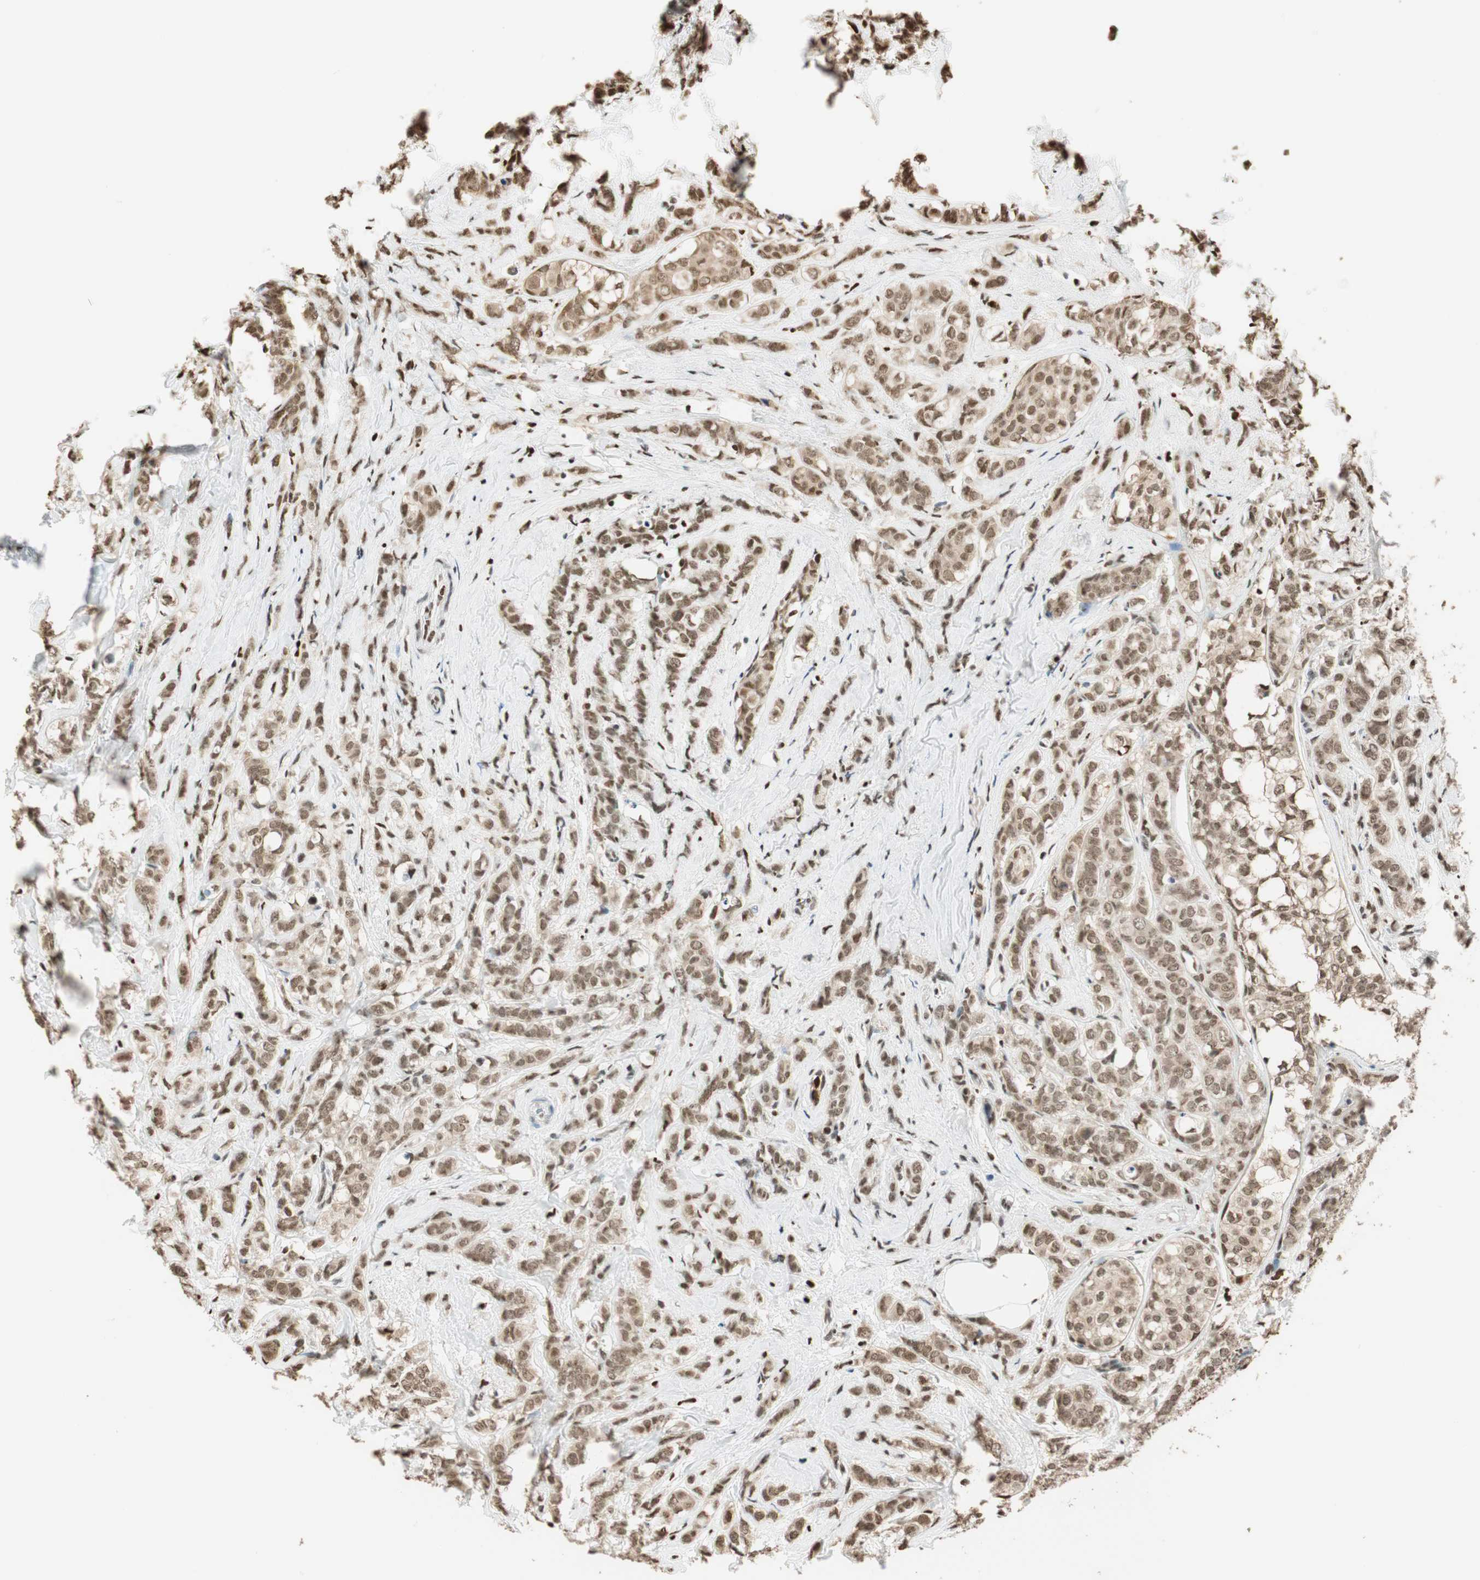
{"staining": {"intensity": "moderate", "quantity": ">75%", "location": "nuclear"}, "tissue": "breast cancer", "cell_type": "Tumor cells", "image_type": "cancer", "snomed": [{"axis": "morphology", "description": "Lobular carcinoma"}, {"axis": "topography", "description": "Breast"}], "caption": "High-power microscopy captured an immunohistochemistry (IHC) histopathology image of breast cancer (lobular carcinoma), revealing moderate nuclear positivity in about >75% of tumor cells. (DAB (3,3'-diaminobenzidine) = brown stain, brightfield microscopy at high magnification).", "gene": "FANCG", "patient": {"sex": "female", "age": 60}}